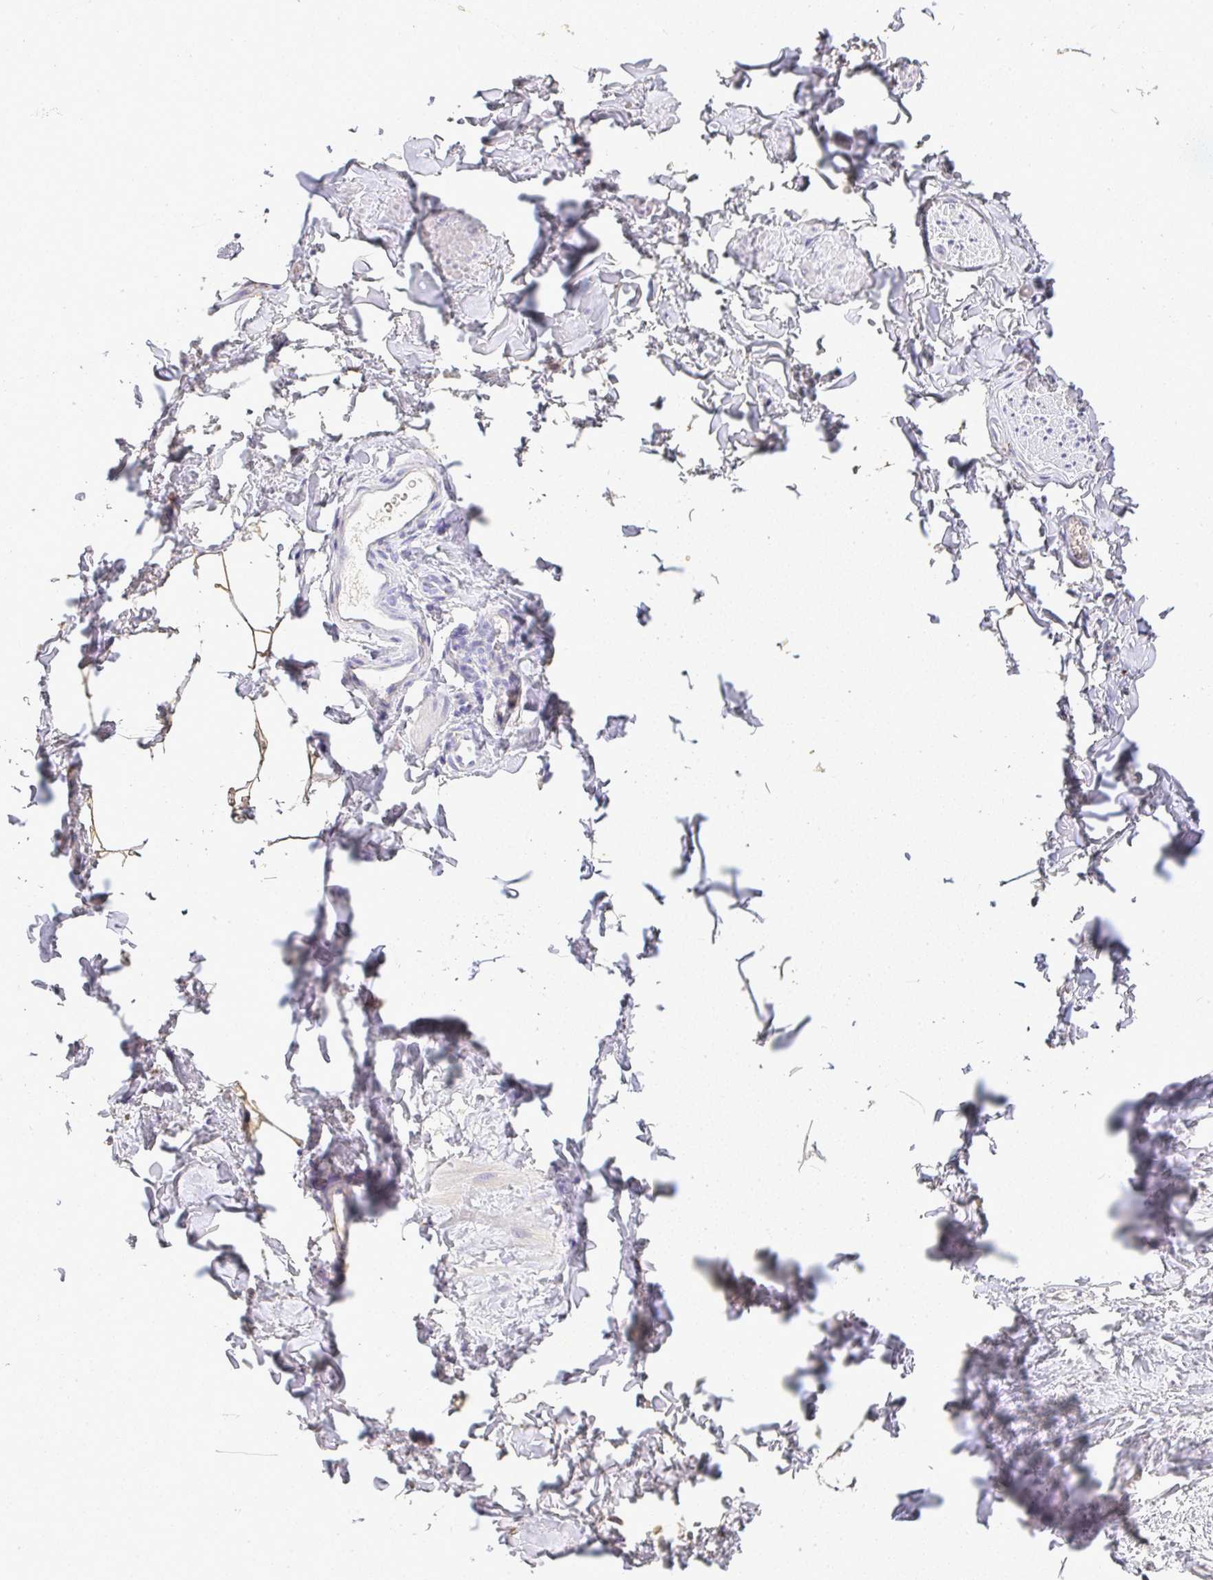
{"staining": {"intensity": "weak", "quantity": "25%-75%", "location": "cytoplasmic/membranous"}, "tissue": "adipose tissue", "cell_type": "Adipocytes", "image_type": "normal", "snomed": [{"axis": "morphology", "description": "Normal tissue, NOS"}, {"axis": "topography", "description": "Vascular tissue"}, {"axis": "topography", "description": "Peripheral nerve tissue"}], "caption": "Immunohistochemical staining of unremarkable human adipose tissue reveals 25%-75% levels of weak cytoplasmic/membranous protein staining in about 25%-75% of adipocytes.", "gene": "RPS2", "patient": {"sex": "male", "age": 41}}